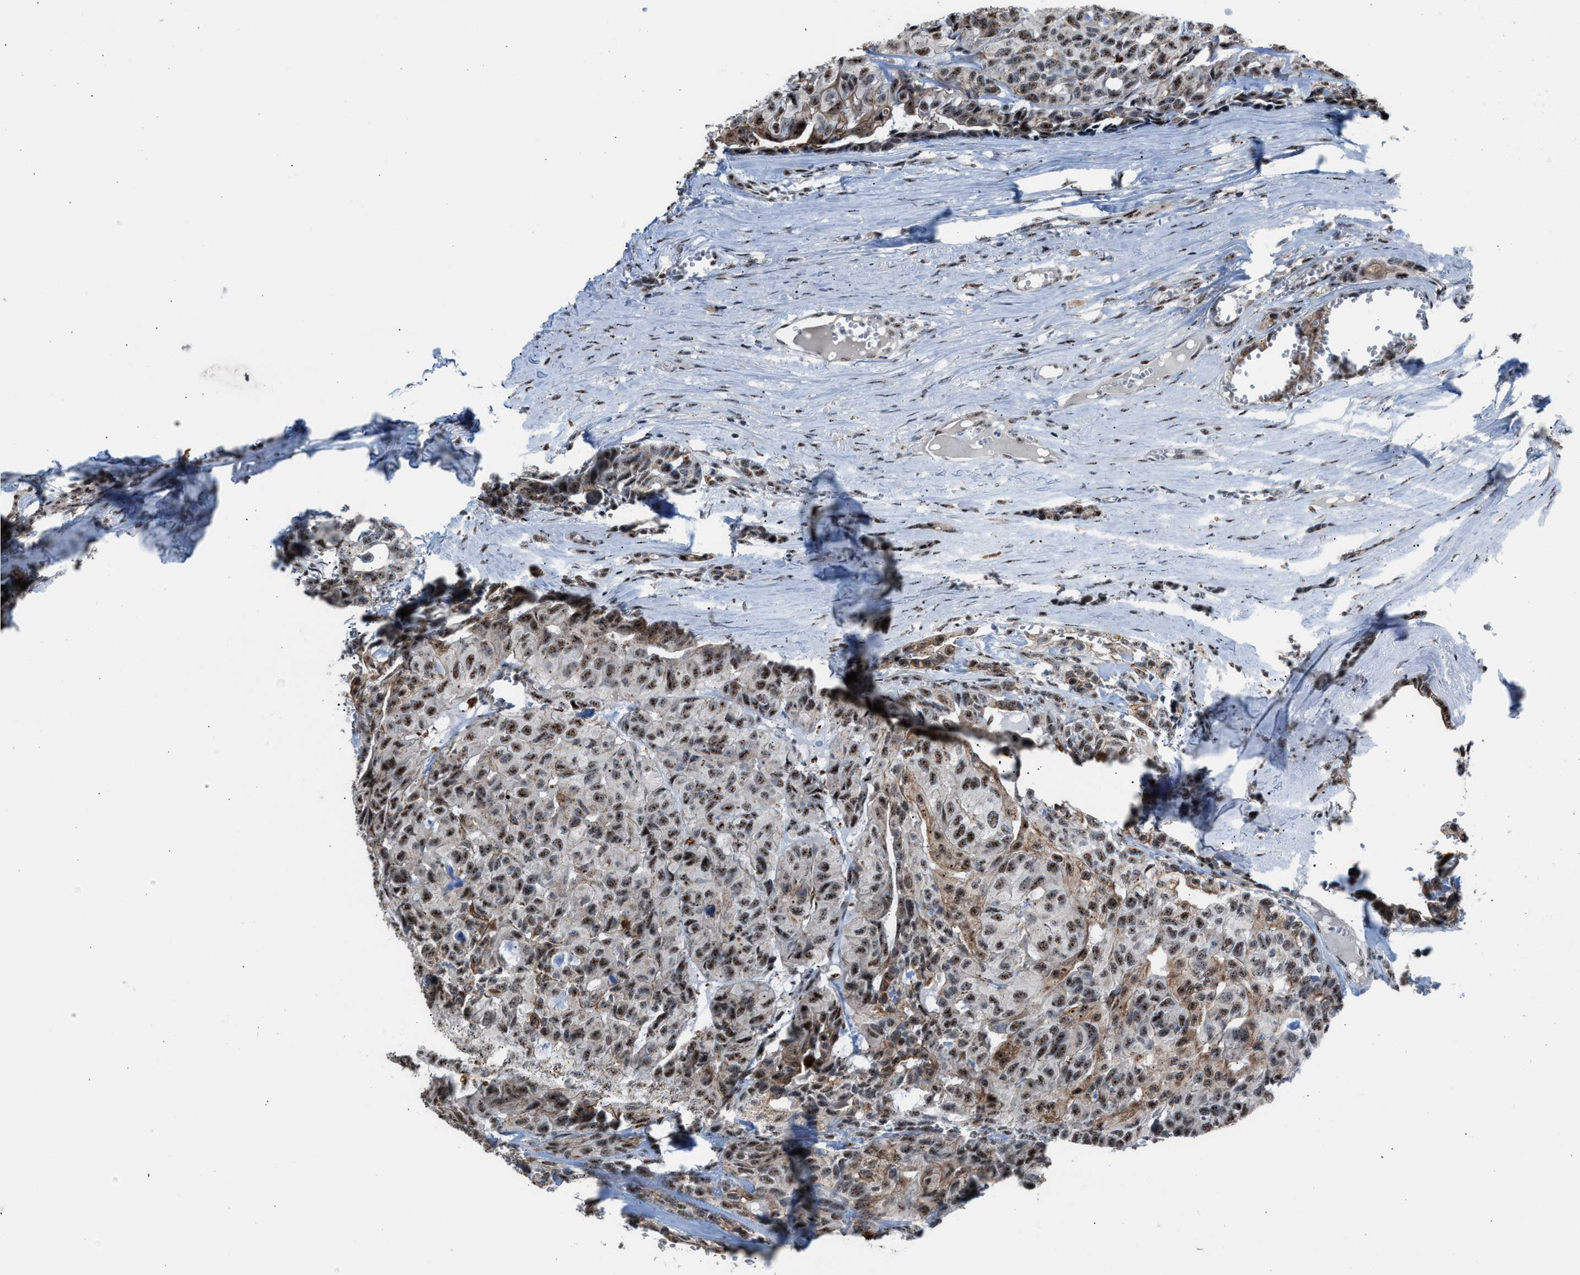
{"staining": {"intensity": "moderate", "quantity": ">75%", "location": "nuclear"}, "tissue": "head and neck cancer", "cell_type": "Tumor cells", "image_type": "cancer", "snomed": [{"axis": "morphology", "description": "Adenocarcinoma, NOS"}, {"axis": "topography", "description": "Salivary gland, NOS"}, {"axis": "topography", "description": "Head-Neck"}], "caption": "Tumor cells demonstrate medium levels of moderate nuclear staining in about >75% of cells in human adenocarcinoma (head and neck).", "gene": "CENPP", "patient": {"sex": "female", "age": 76}}